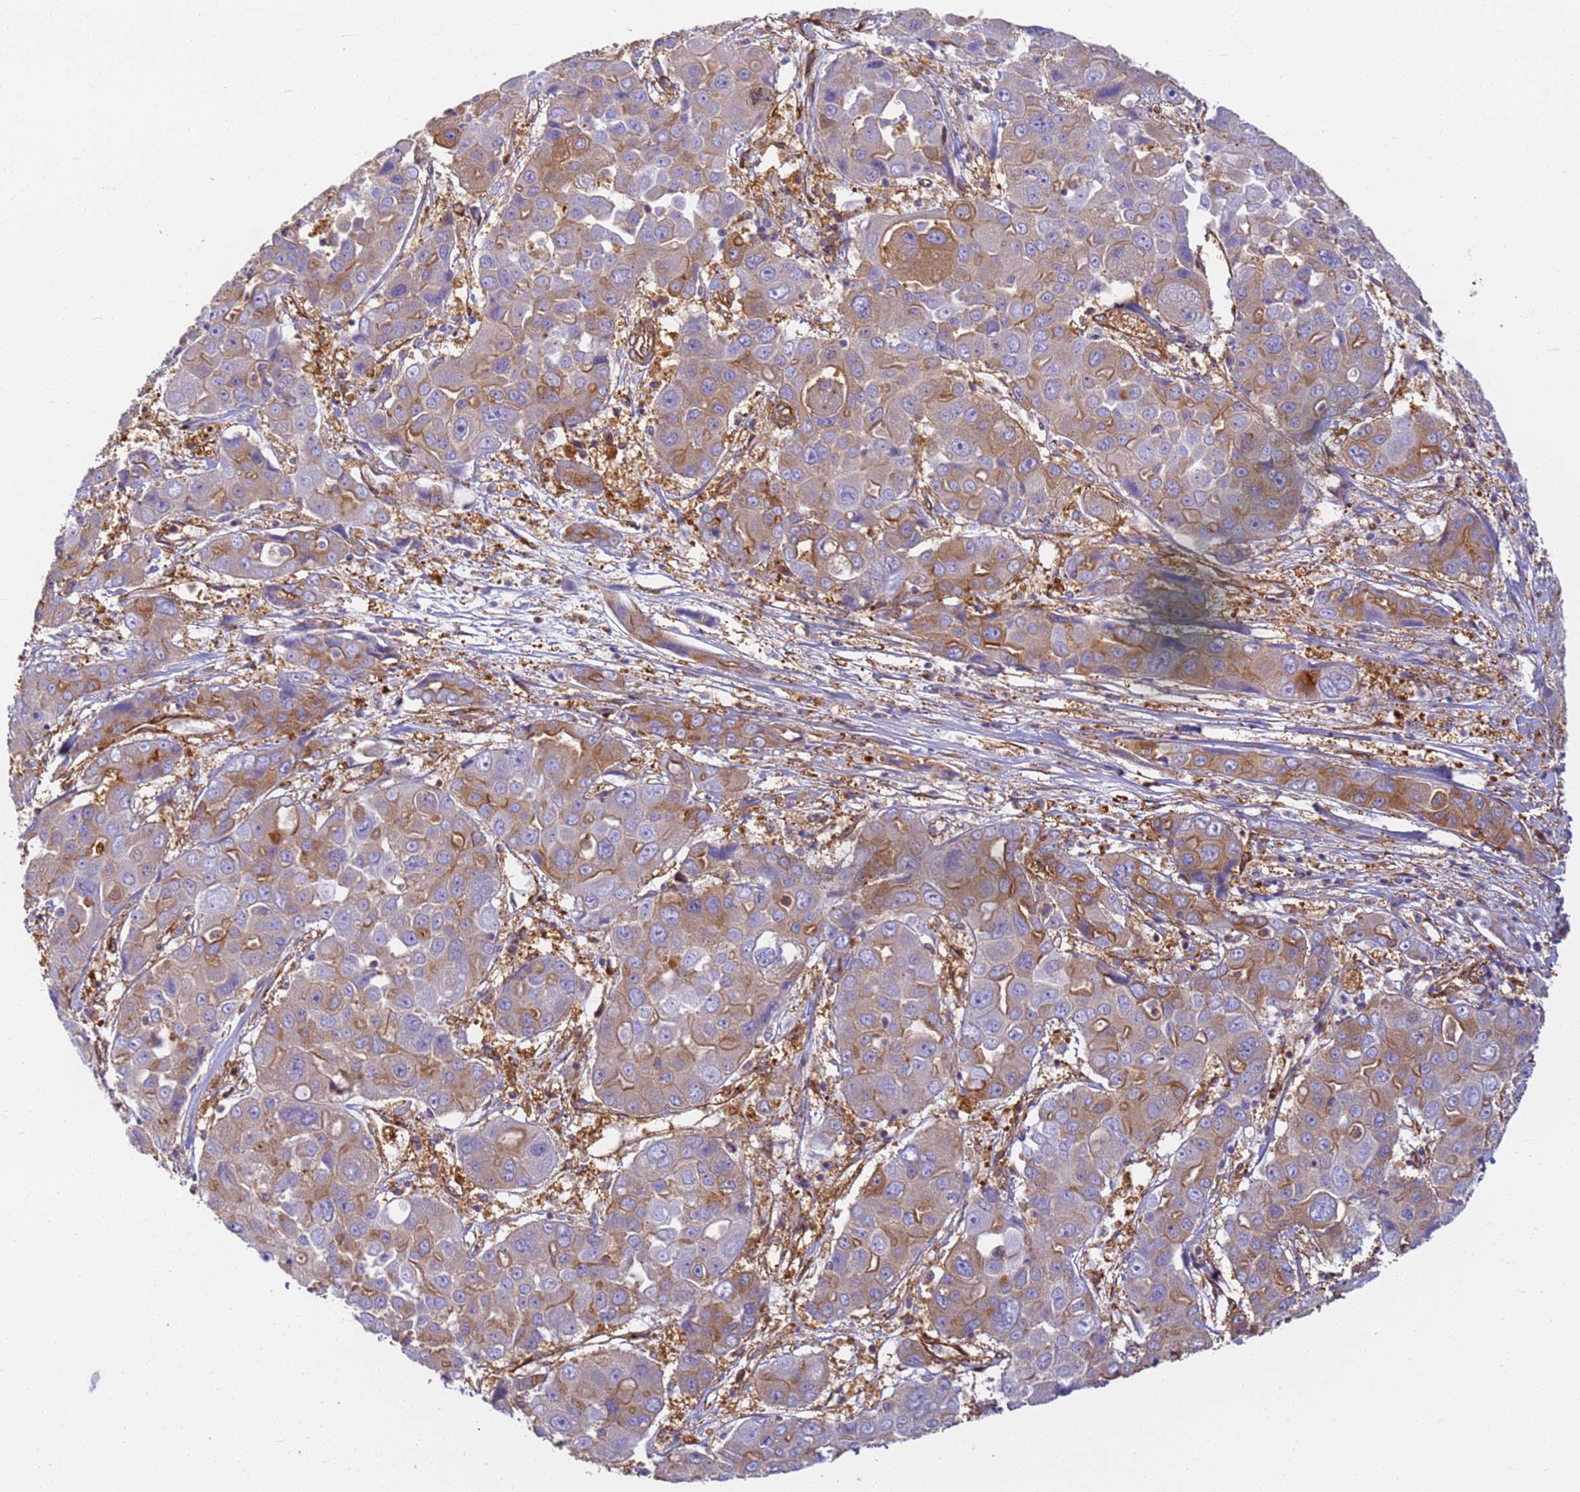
{"staining": {"intensity": "moderate", "quantity": "25%-75%", "location": "cytoplasmic/membranous"}, "tissue": "liver cancer", "cell_type": "Tumor cells", "image_type": "cancer", "snomed": [{"axis": "morphology", "description": "Cholangiocarcinoma"}, {"axis": "topography", "description": "Liver"}], "caption": "Protein analysis of cholangiocarcinoma (liver) tissue displays moderate cytoplasmic/membranous staining in approximately 25%-75% of tumor cells. Using DAB (brown) and hematoxylin (blue) stains, captured at high magnification using brightfield microscopy.", "gene": "DYNC1I2", "patient": {"sex": "male", "age": 67}}